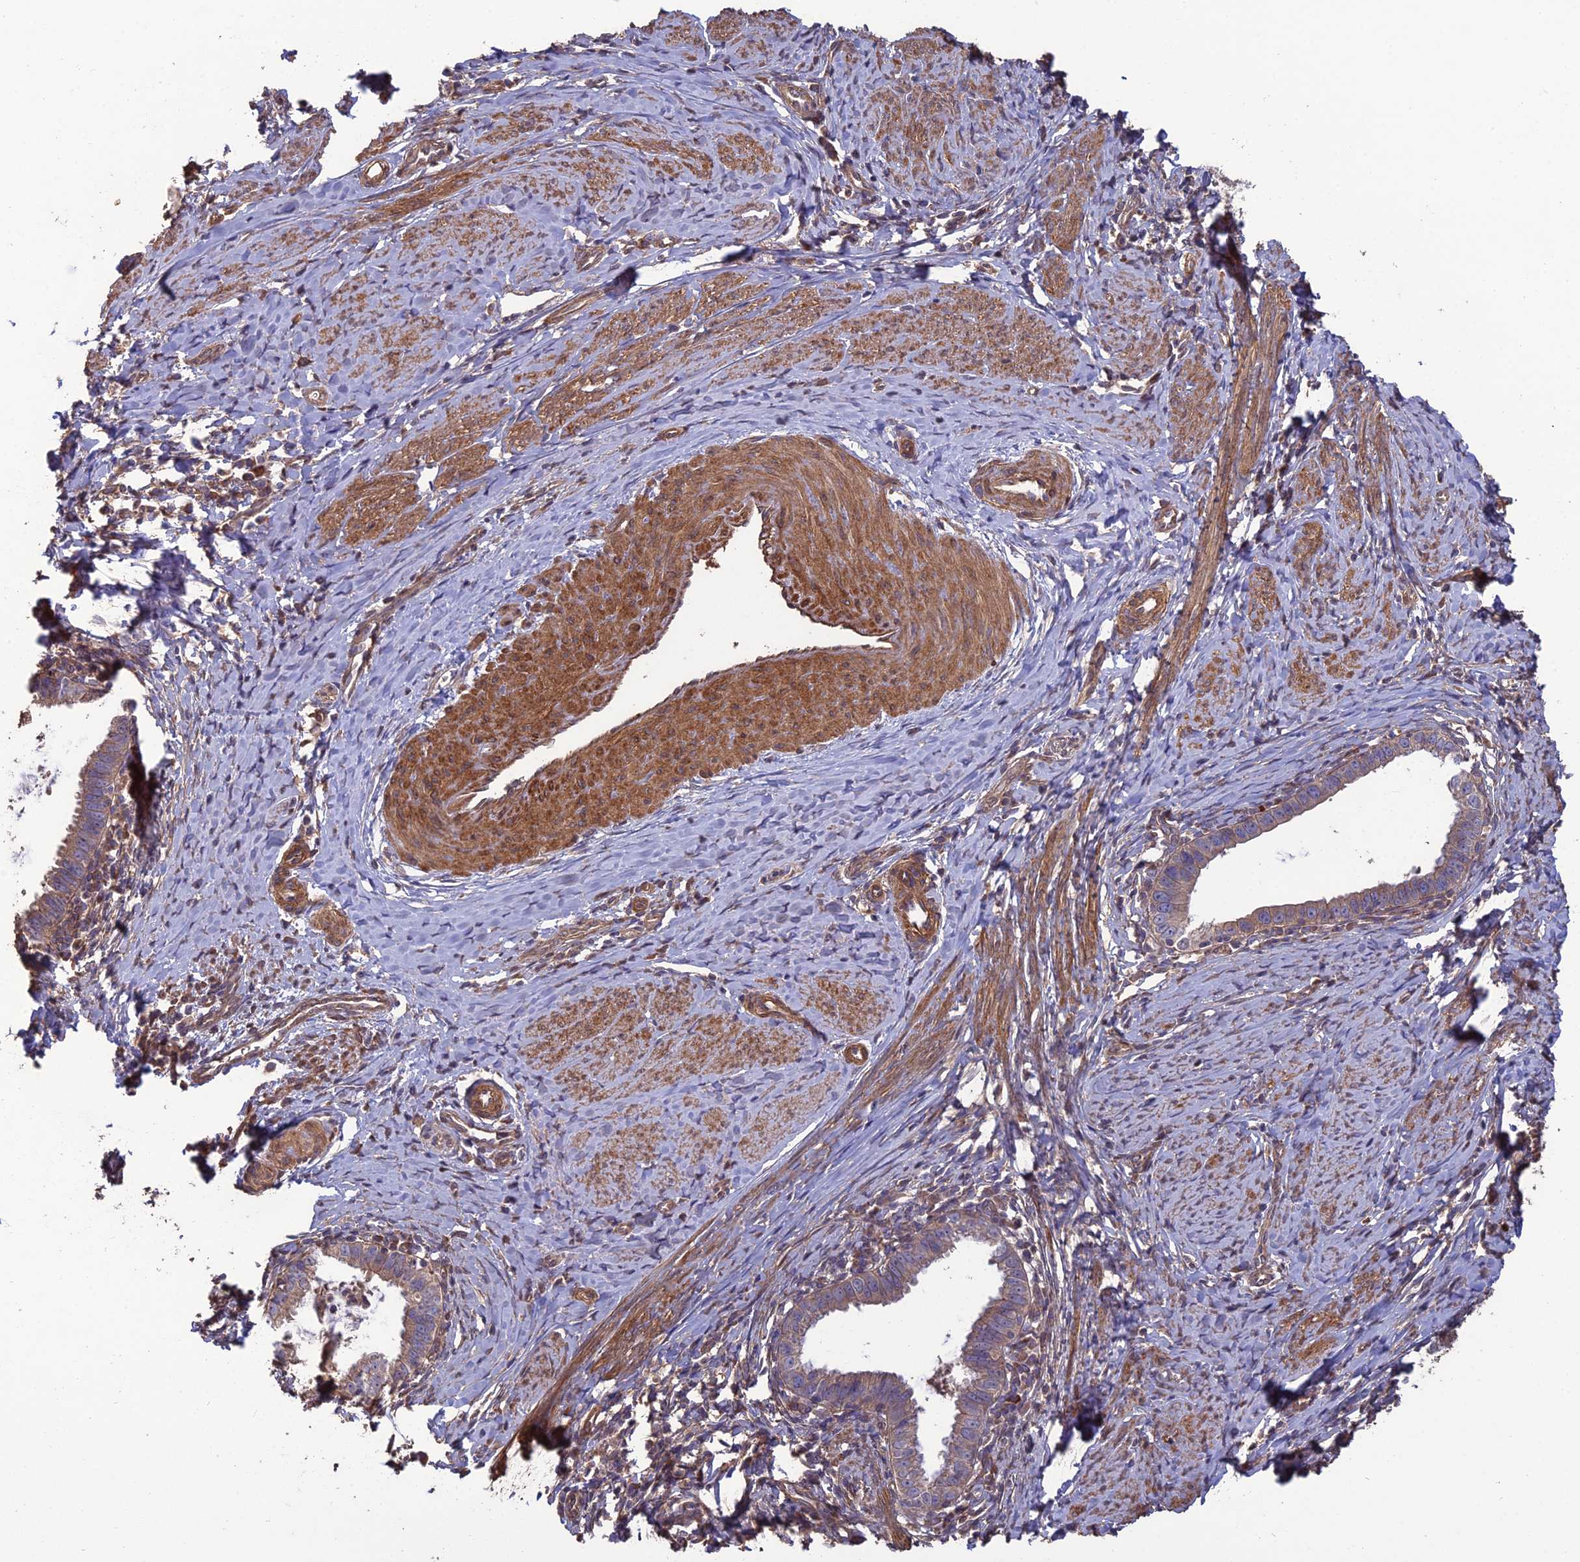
{"staining": {"intensity": "weak", "quantity": ">75%", "location": "cytoplasmic/membranous"}, "tissue": "cervical cancer", "cell_type": "Tumor cells", "image_type": "cancer", "snomed": [{"axis": "morphology", "description": "Adenocarcinoma, NOS"}, {"axis": "topography", "description": "Cervix"}], "caption": "An immunohistochemistry (IHC) photomicrograph of tumor tissue is shown. Protein staining in brown highlights weak cytoplasmic/membranous positivity in cervical cancer (adenocarcinoma) within tumor cells.", "gene": "ATP6V0A2", "patient": {"sex": "female", "age": 36}}